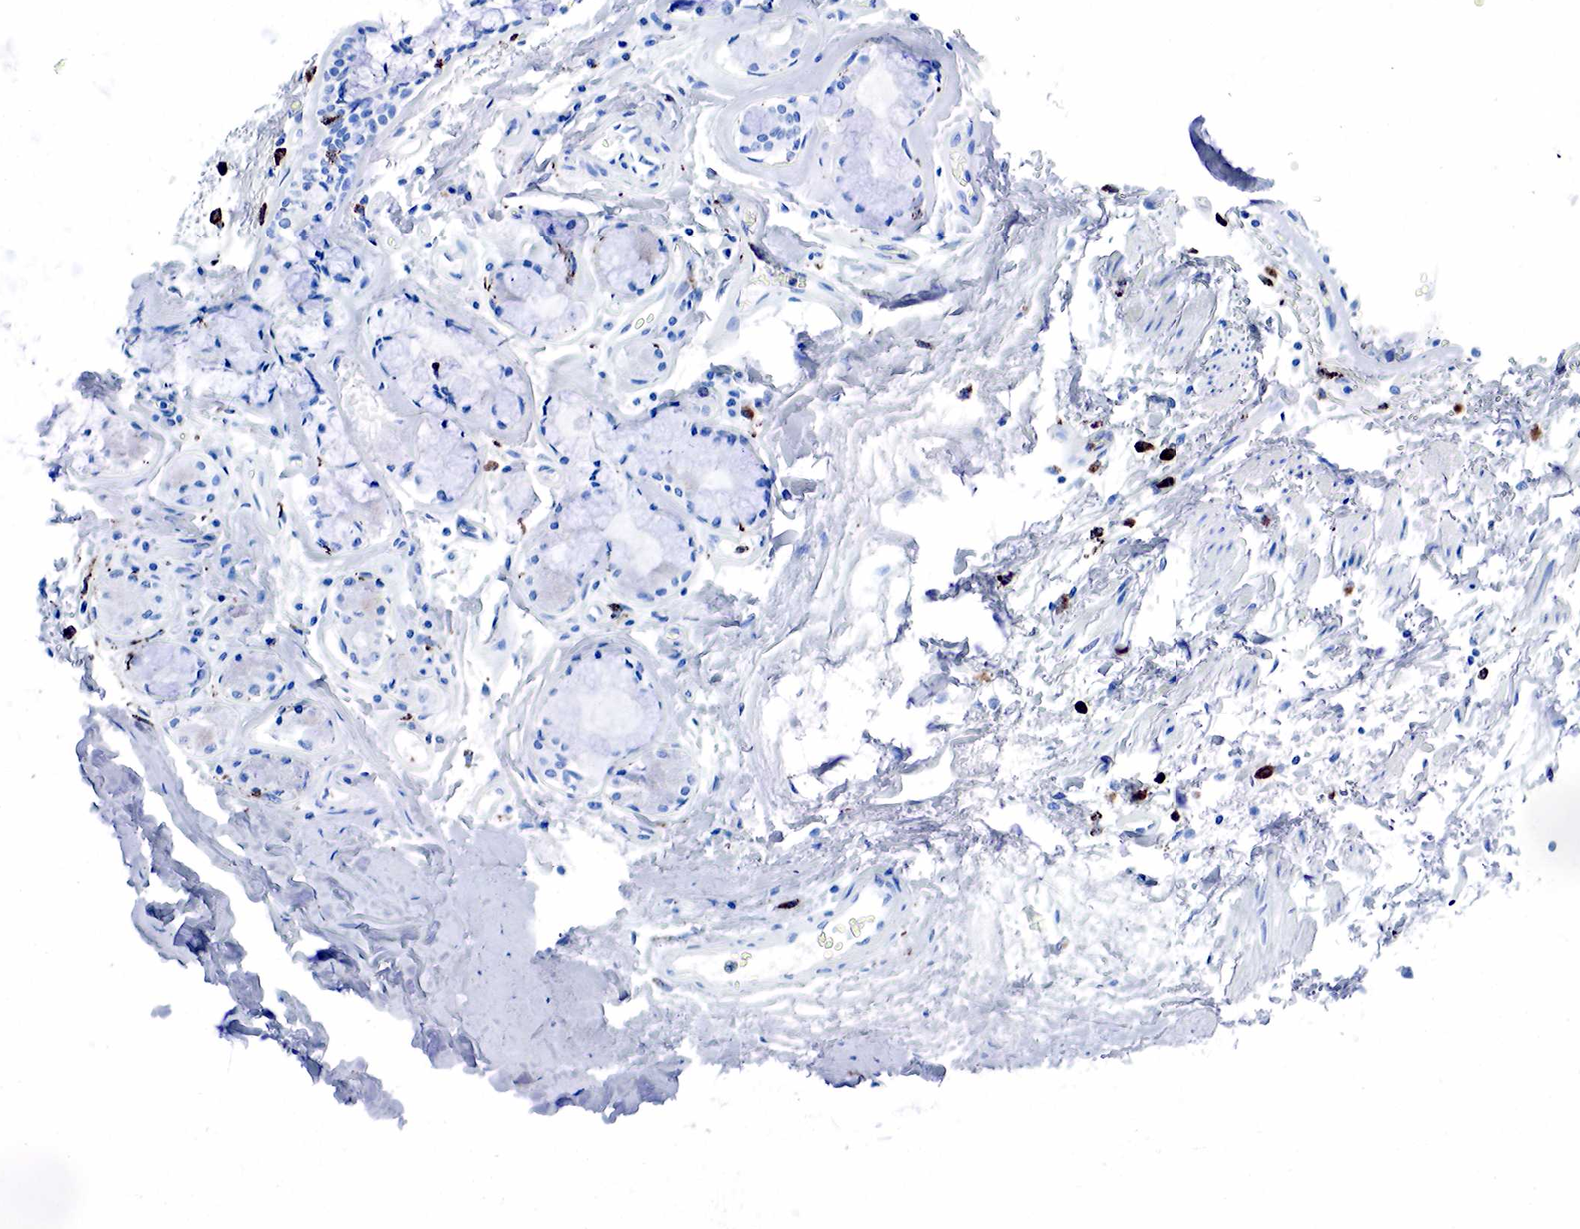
{"staining": {"intensity": "negative", "quantity": "none", "location": "none"}, "tissue": "adipose tissue", "cell_type": "Adipocytes", "image_type": "normal", "snomed": [{"axis": "morphology", "description": "Normal tissue, NOS"}, {"axis": "topography", "description": "Cartilage tissue"}, {"axis": "topography", "description": "Lung"}], "caption": "High magnification brightfield microscopy of unremarkable adipose tissue stained with DAB (brown) and counterstained with hematoxylin (blue): adipocytes show no significant staining. The staining was performed using DAB (3,3'-diaminobenzidine) to visualize the protein expression in brown, while the nuclei were stained in blue with hematoxylin (Magnification: 20x).", "gene": "CD68", "patient": {"sex": "male", "age": 65}}